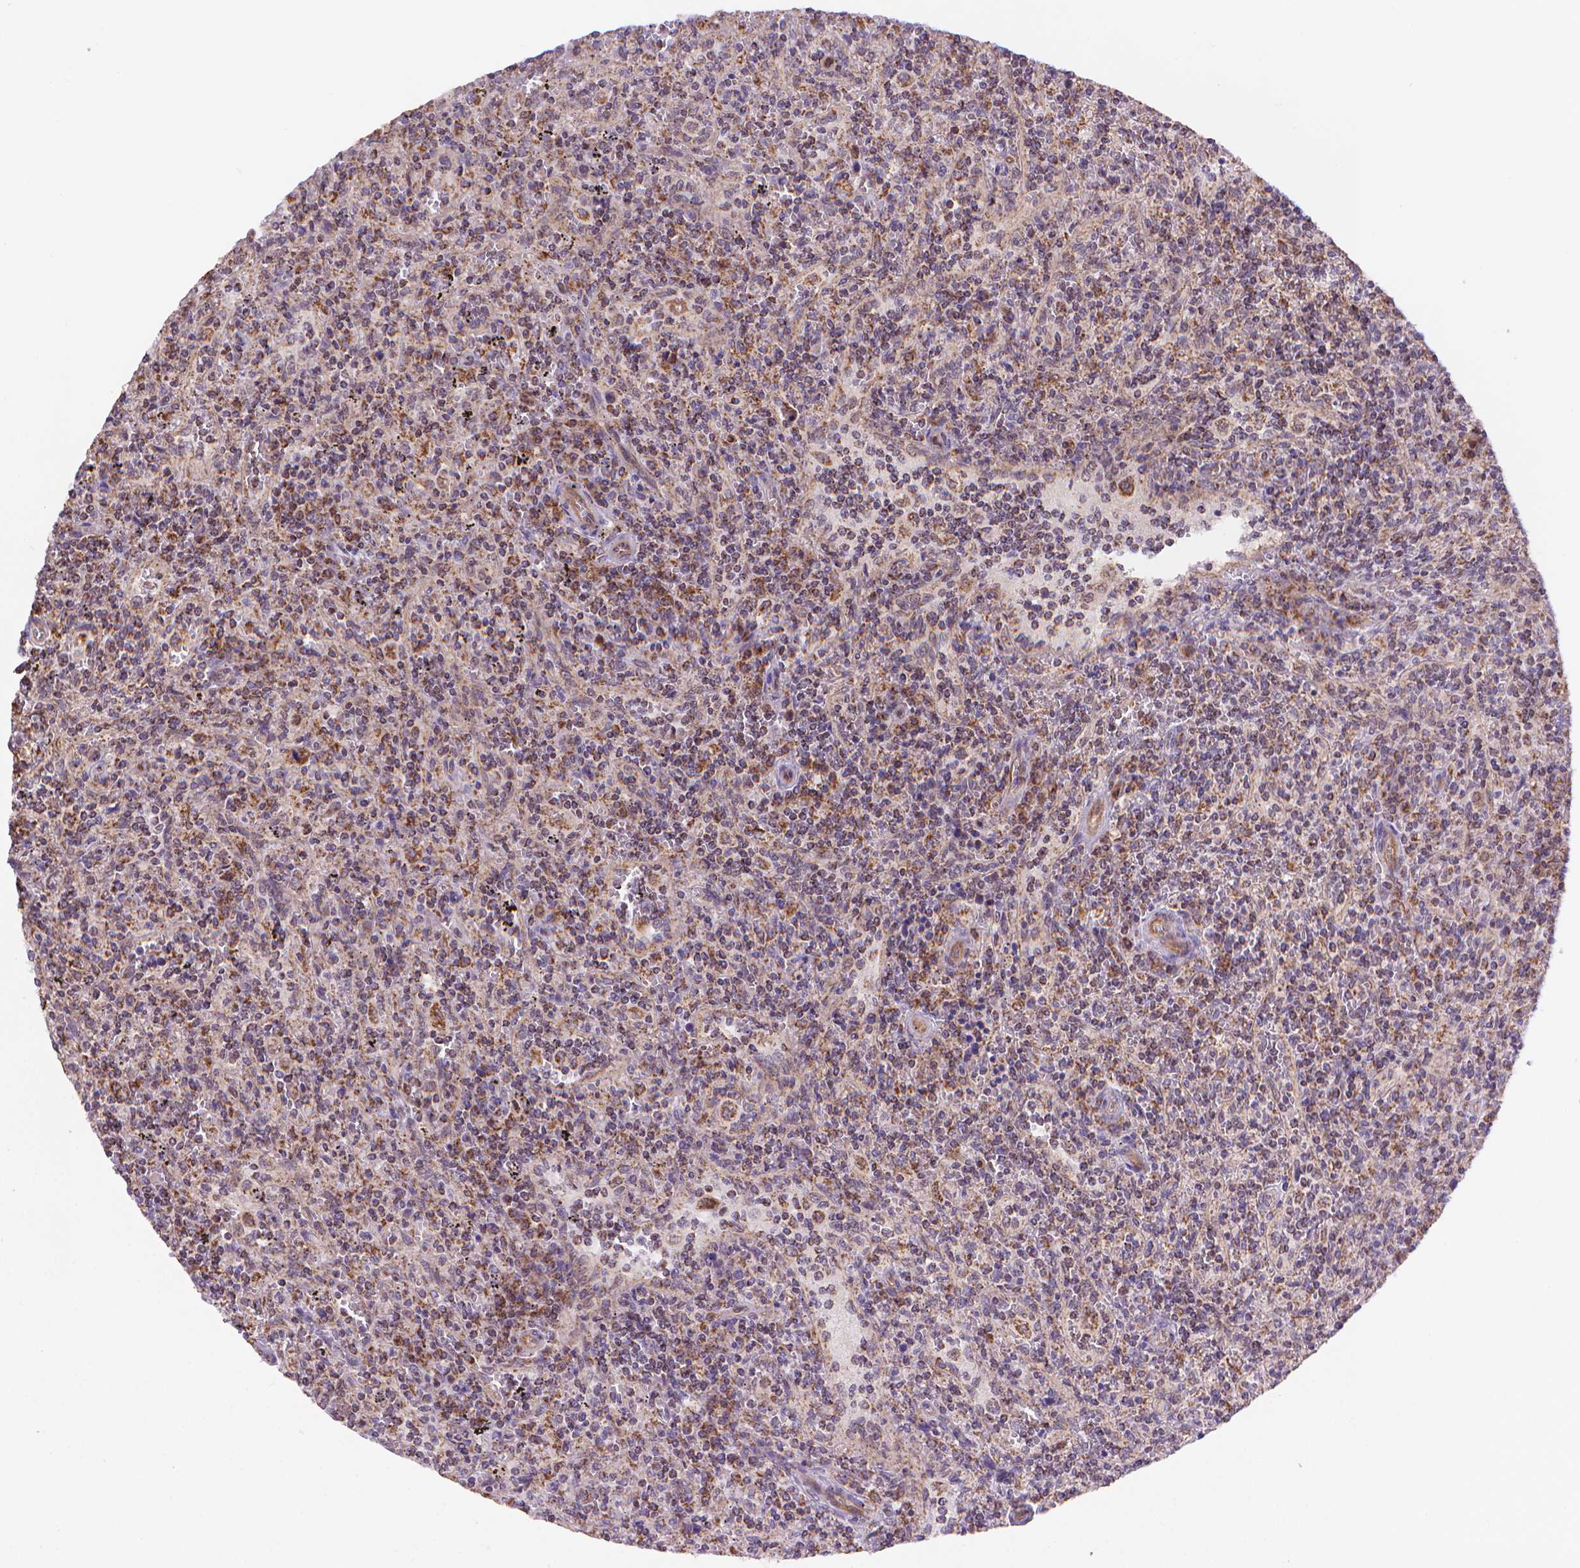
{"staining": {"intensity": "moderate", "quantity": "<25%", "location": "cytoplasmic/membranous"}, "tissue": "lymphoma", "cell_type": "Tumor cells", "image_type": "cancer", "snomed": [{"axis": "morphology", "description": "Malignant lymphoma, non-Hodgkin's type, Low grade"}, {"axis": "topography", "description": "Spleen"}], "caption": "DAB immunohistochemical staining of human malignant lymphoma, non-Hodgkin's type (low-grade) demonstrates moderate cytoplasmic/membranous protein expression in approximately <25% of tumor cells.", "gene": "CYYR1", "patient": {"sex": "male", "age": 62}}